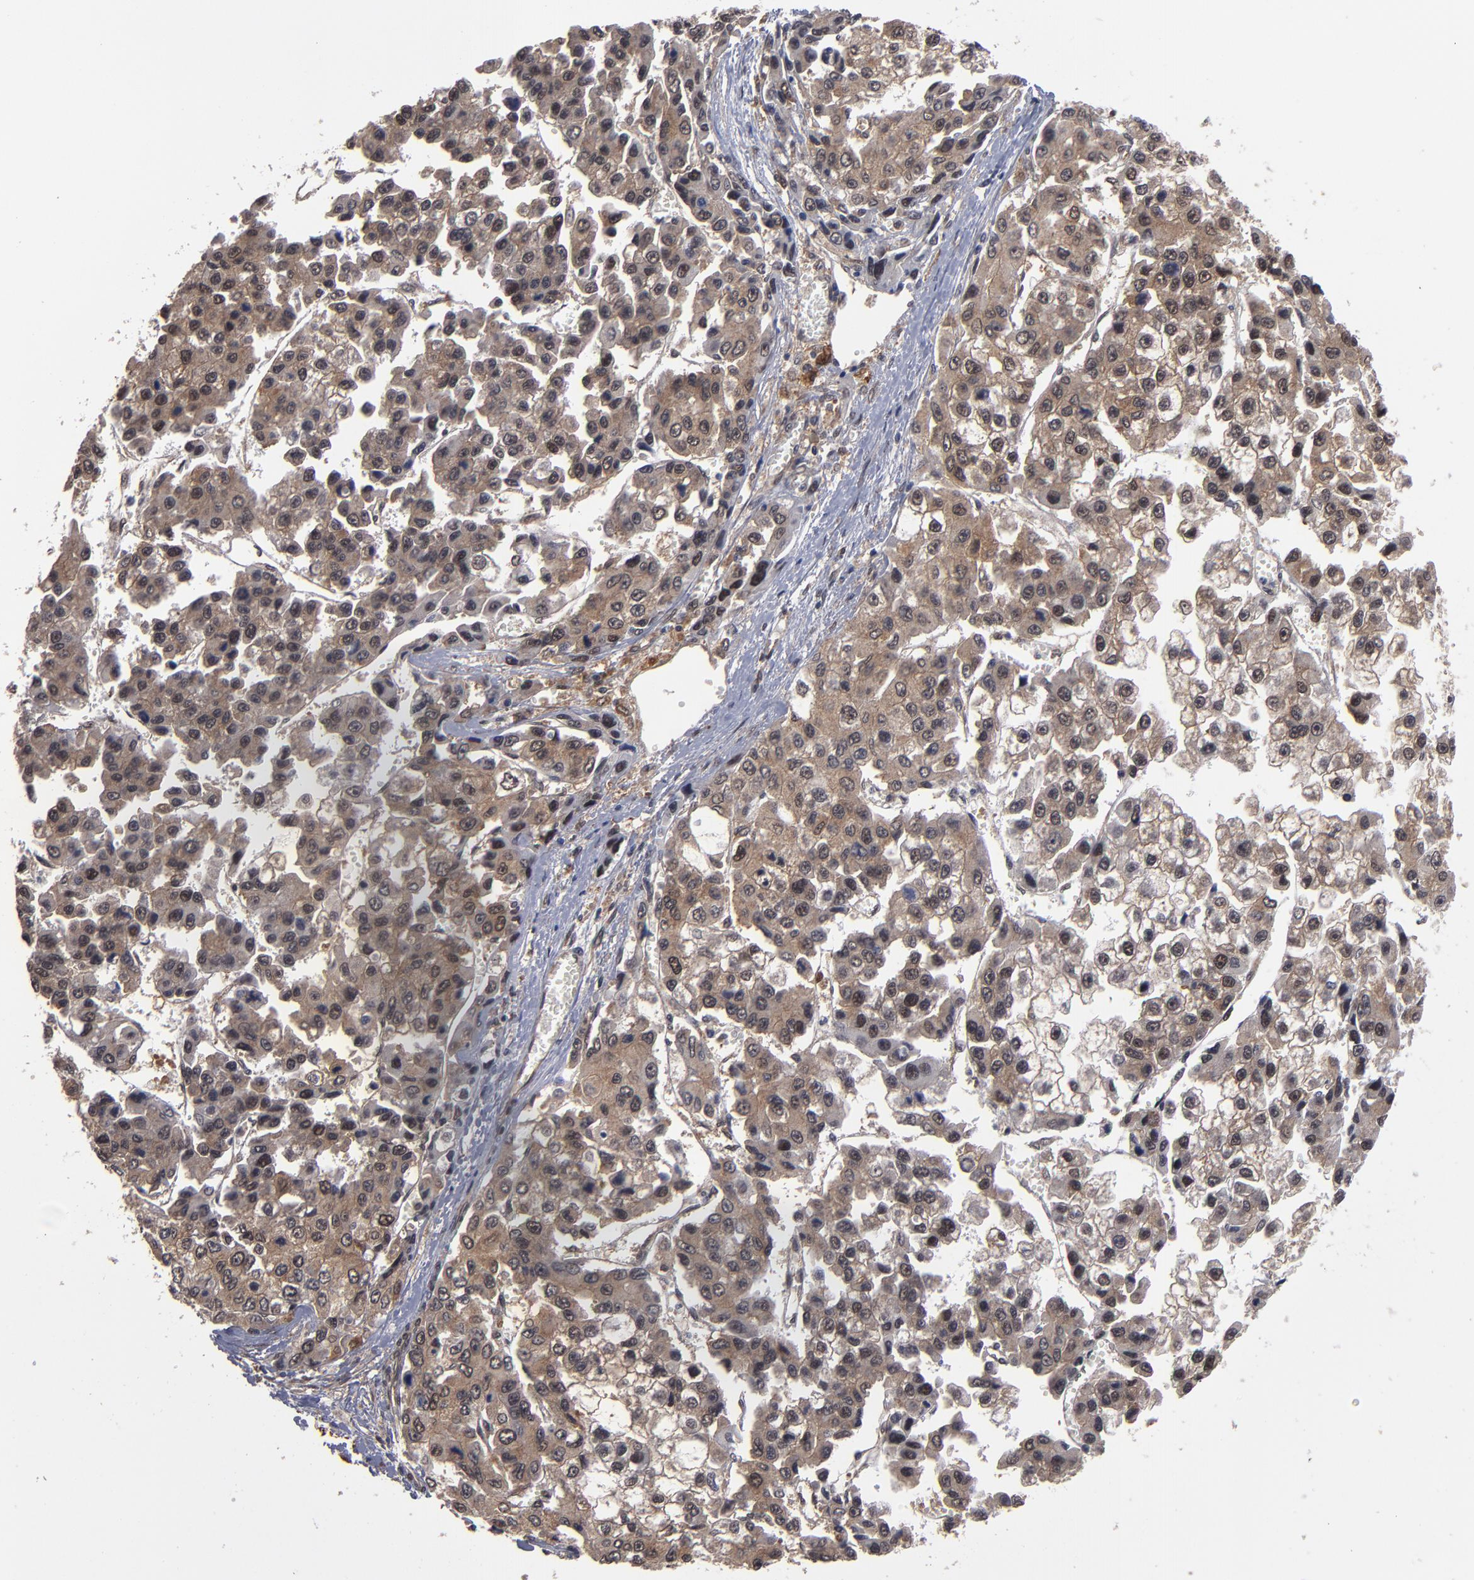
{"staining": {"intensity": "moderate", "quantity": ">75%", "location": "cytoplasmic/membranous,nuclear"}, "tissue": "liver cancer", "cell_type": "Tumor cells", "image_type": "cancer", "snomed": [{"axis": "morphology", "description": "Carcinoma, Hepatocellular, NOS"}, {"axis": "topography", "description": "Liver"}], "caption": "Liver cancer (hepatocellular carcinoma) stained with a protein marker exhibits moderate staining in tumor cells.", "gene": "HUWE1", "patient": {"sex": "female", "age": 66}}